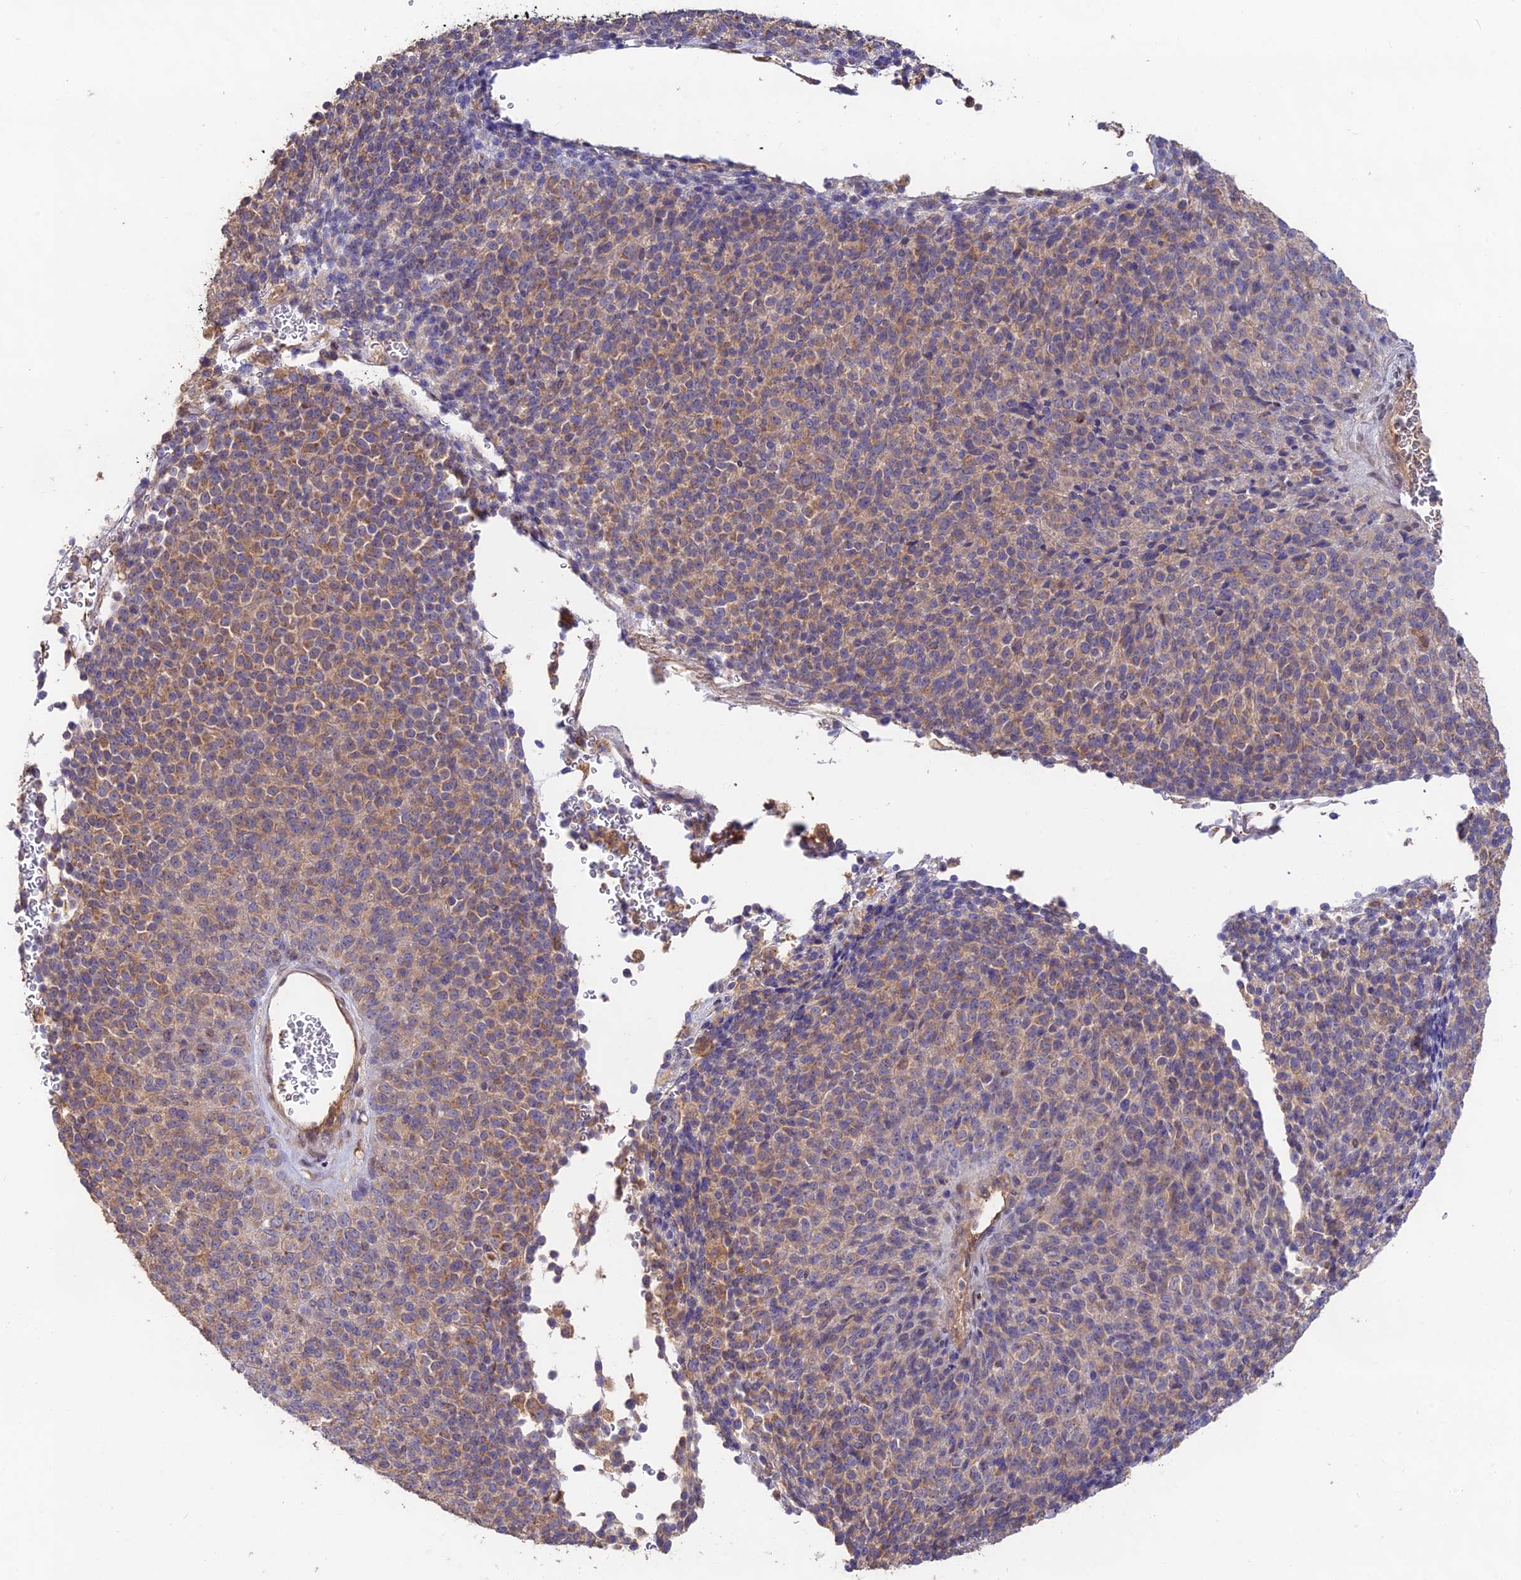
{"staining": {"intensity": "weak", "quantity": ">75%", "location": "cytoplasmic/membranous"}, "tissue": "melanoma", "cell_type": "Tumor cells", "image_type": "cancer", "snomed": [{"axis": "morphology", "description": "Malignant melanoma, Metastatic site"}, {"axis": "topography", "description": "Brain"}], "caption": "Human melanoma stained with a protein marker exhibits weak staining in tumor cells.", "gene": "CLCF1", "patient": {"sex": "female", "age": 56}}